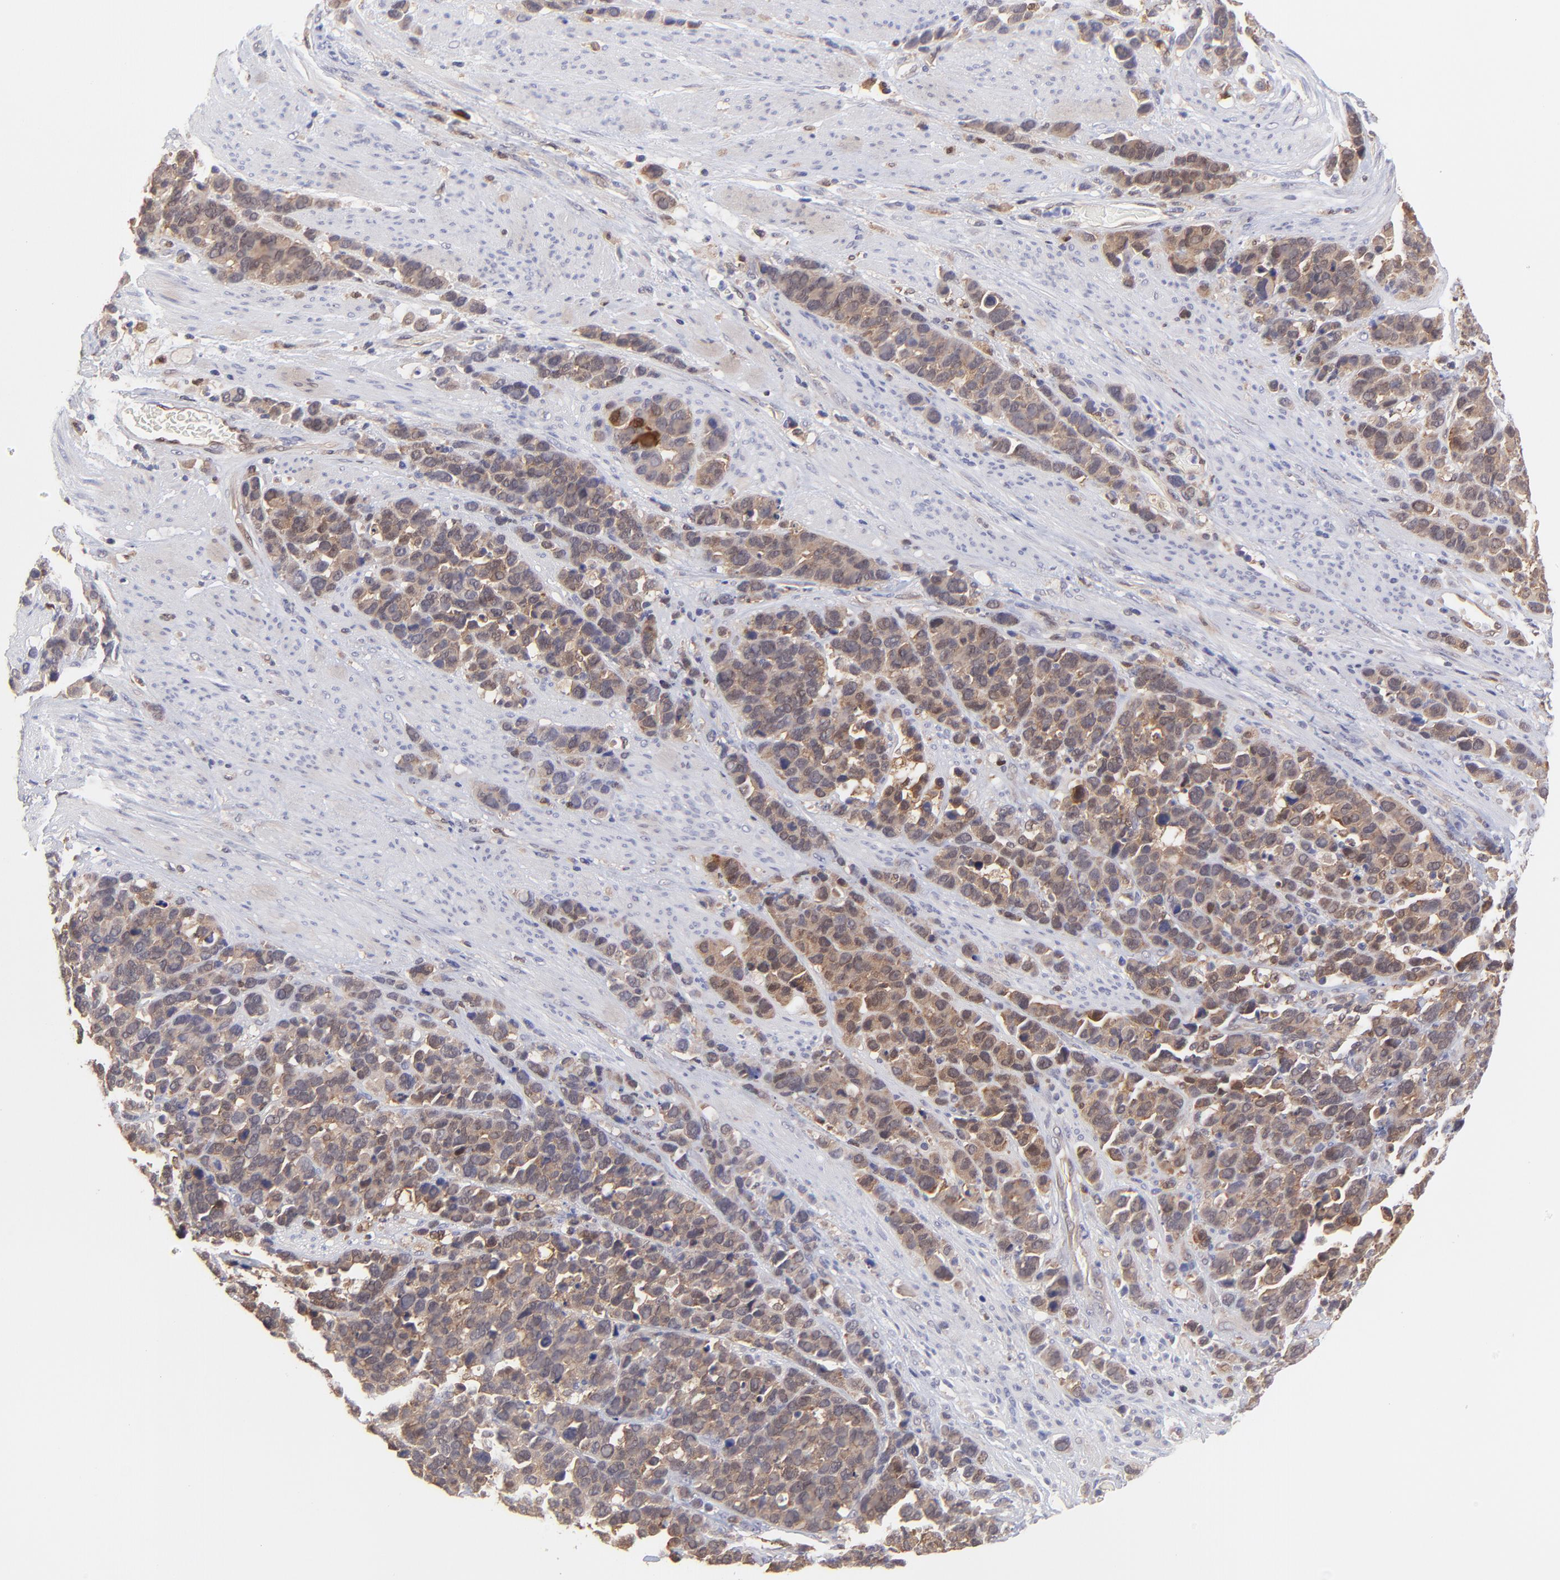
{"staining": {"intensity": "weak", "quantity": "25%-75%", "location": "cytoplasmic/membranous,nuclear"}, "tissue": "stomach cancer", "cell_type": "Tumor cells", "image_type": "cancer", "snomed": [{"axis": "morphology", "description": "Adenocarcinoma, NOS"}, {"axis": "topography", "description": "Stomach, upper"}], "caption": "Stomach cancer (adenocarcinoma) stained for a protein (brown) demonstrates weak cytoplasmic/membranous and nuclear positive expression in approximately 25%-75% of tumor cells.", "gene": "HYAL1", "patient": {"sex": "male", "age": 71}}